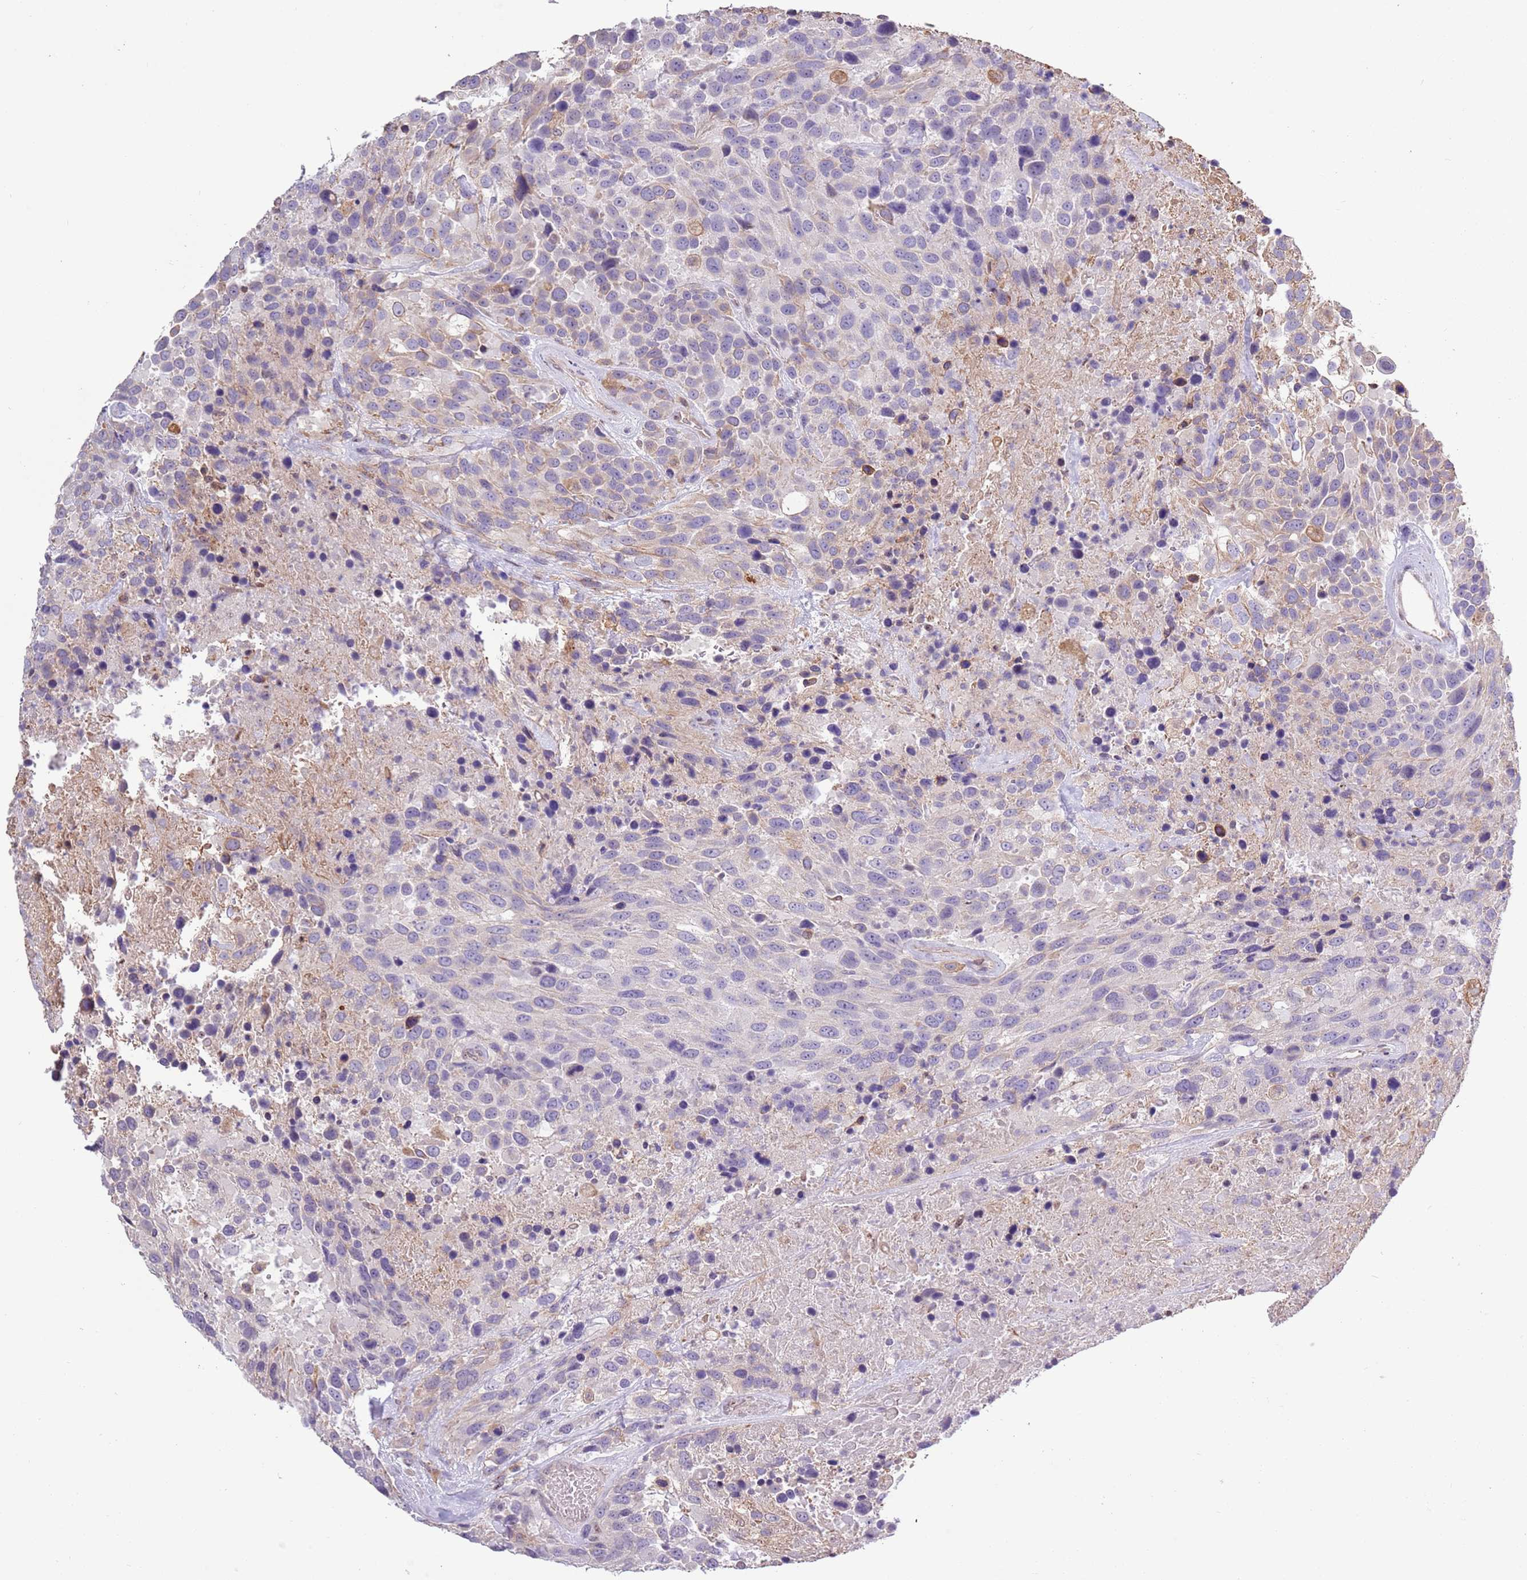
{"staining": {"intensity": "negative", "quantity": "none", "location": "none"}, "tissue": "urothelial cancer", "cell_type": "Tumor cells", "image_type": "cancer", "snomed": [{"axis": "morphology", "description": "Urothelial carcinoma, High grade"}, {"axis": "topography", "description": "Urinary bladder"}], "caption": "This is an immunohistochemistry photomicrograph of urothelial cancer. There is no expression in tumor cells.", "gene": "CAPN9", "patient": {"sex": "female", "age": 70}}